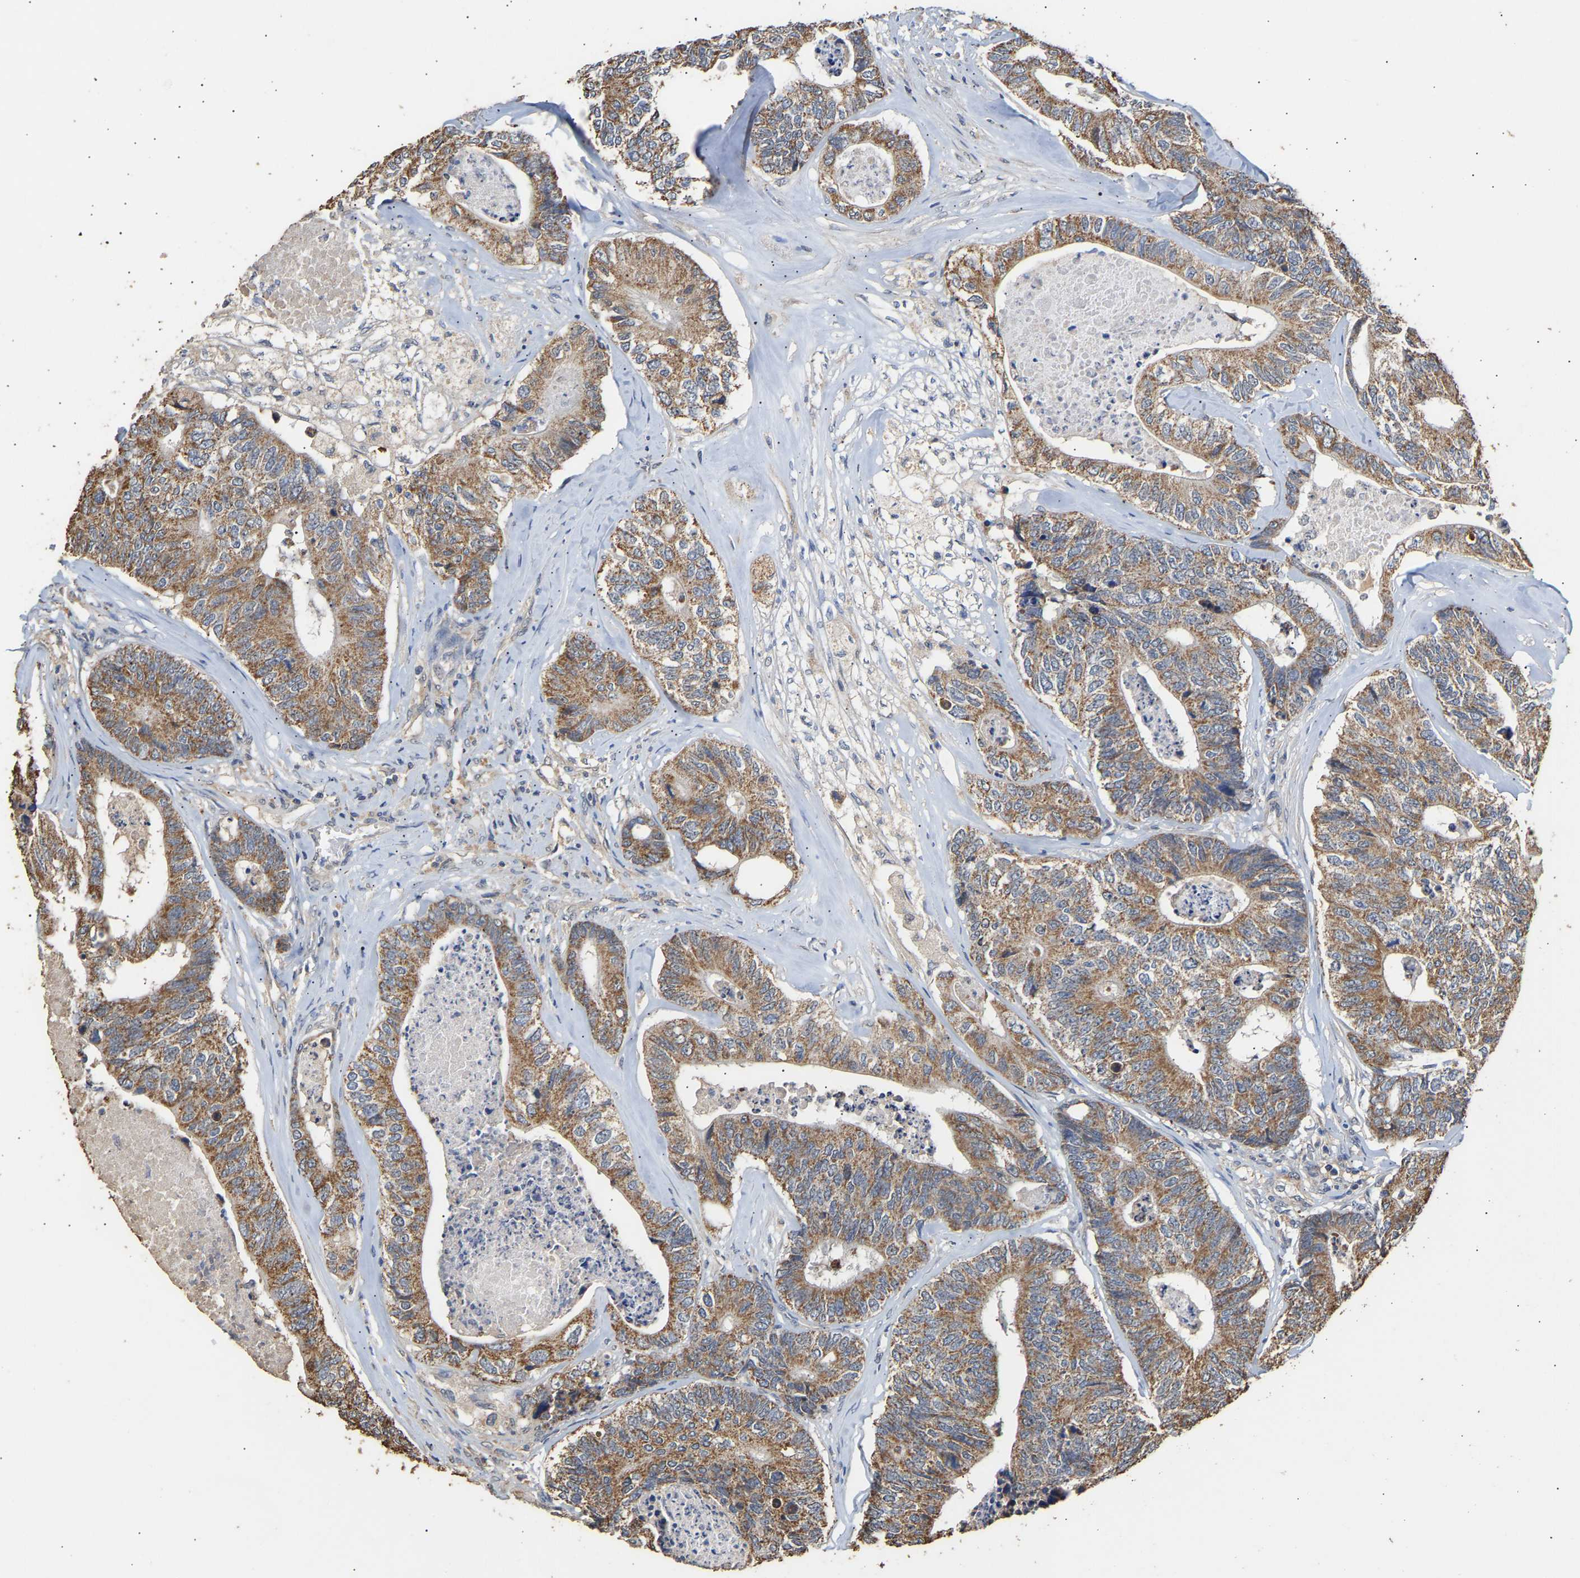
{"staining": {"intensity": "moderate", "quantity": ">75%", "location": "cytoplasmic/membranous"}, "tissue": "colorectal cancer", "cell_type": "Tumor cells", "image_type": "cancer", "snomed": [{"axis": "morphology", "description": "Adenocarcinoma, NOS"}, {"axis": "topography", "description": "Colon"}], "caption": "There is medium levels of moderate cytoplasmic/membranous positivity in tumor cells of colorectal cancer, as demonstrated by immunohistochemical staining (brown color).", "gene": "ZNF26", "patient": {"sex": "female", "age": 67}}